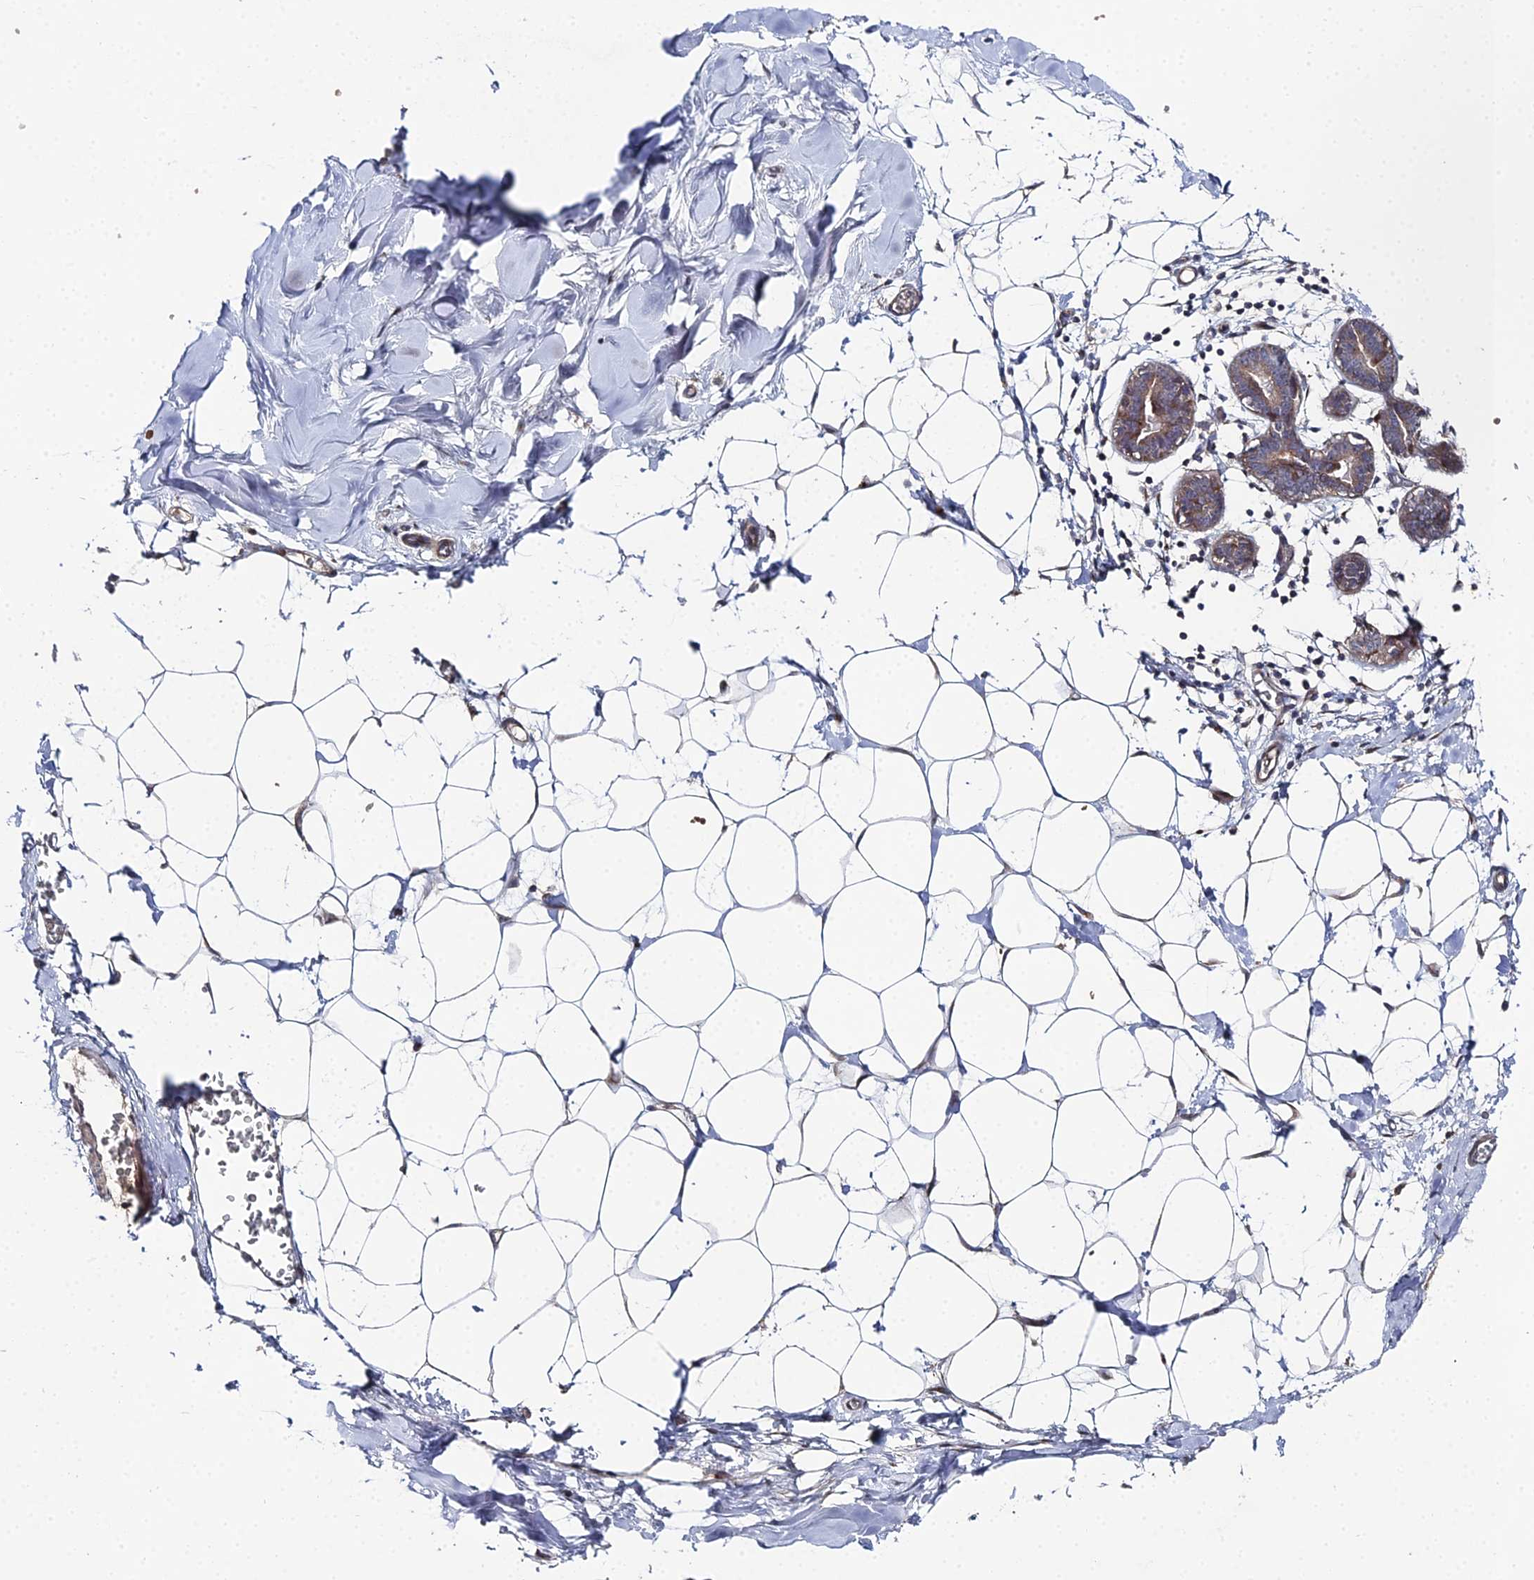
{"staining": {"intensity": "negative", "quantity": "none", "location": "none"}, "tissue": "breast", "cell_type": "Adipocytes", "image_type": "normal", "snomed": [{"axis": "morphology", "description": "Normal tissue, NOS"}, {"axis": "topography", "description": "Breast"}], "caption": "The photomicrograph displays no staining of adipocytes in benign breast. The staining is performed using DAB brown chromogen with nuclei counter-stained in using hematoxylin.", "gene": "SGMS1", "patient": {"sex": "female", "age": 27}}